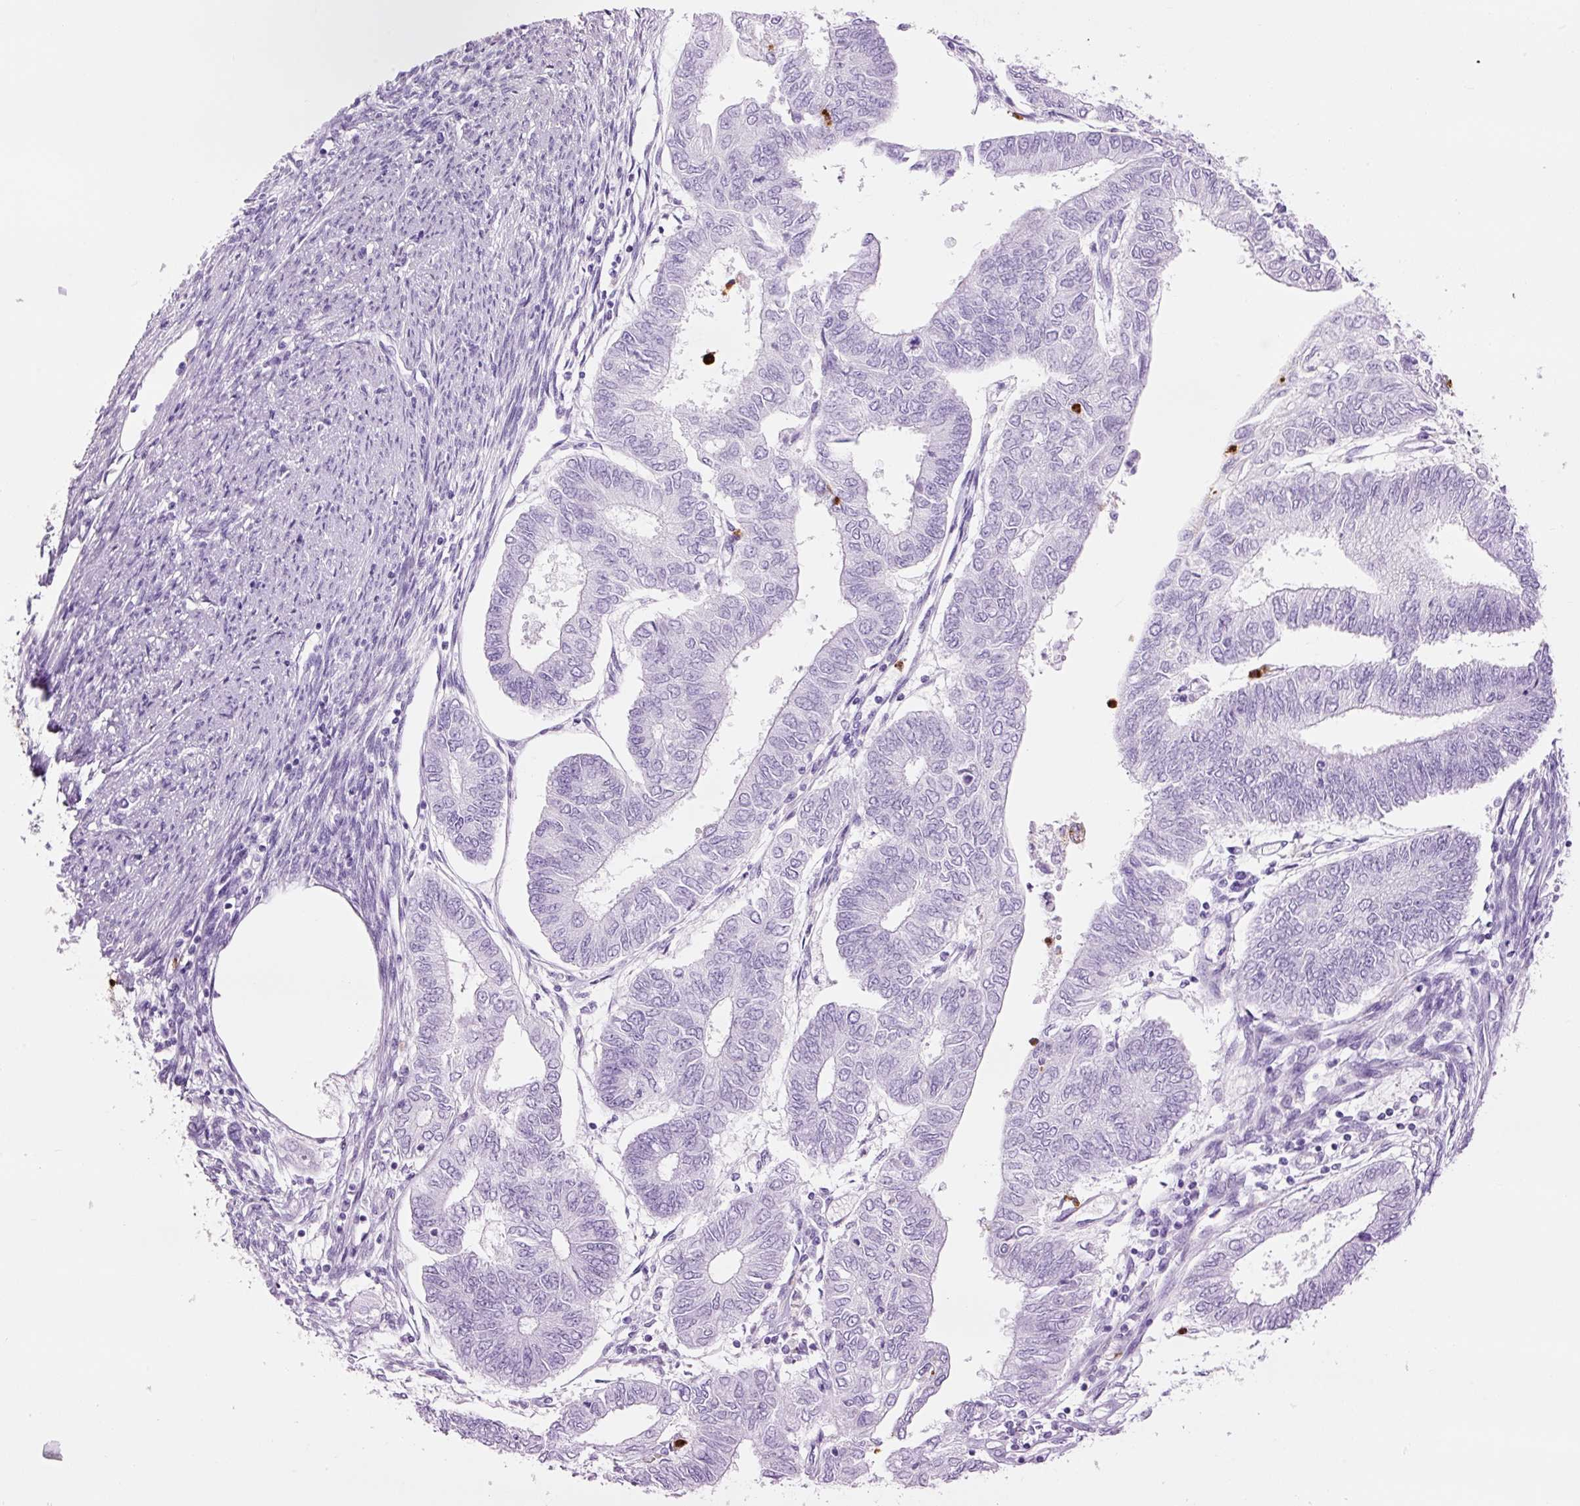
{"staining": {"intensity": "negative", "quantity": "none", "location": "none"}, "tissue": "endometrial cancer", "cell_type": "Tumor cells", "image_type": "cancer", "snomed": [{"axis": "morphology", "description": "Adenocarcinoma, NOS"}, {"axis": "topography", "description": "Endometrium"}], "caption": "High magnification brightfield microscopy of adenocarcinoma (endometrial) stained with DAB (brown) and counterstained with hematoxylin (blue): tumor cells show no significant expression.", "gene": "LYZ", "patient": {"sex": "female", "age": 68}}